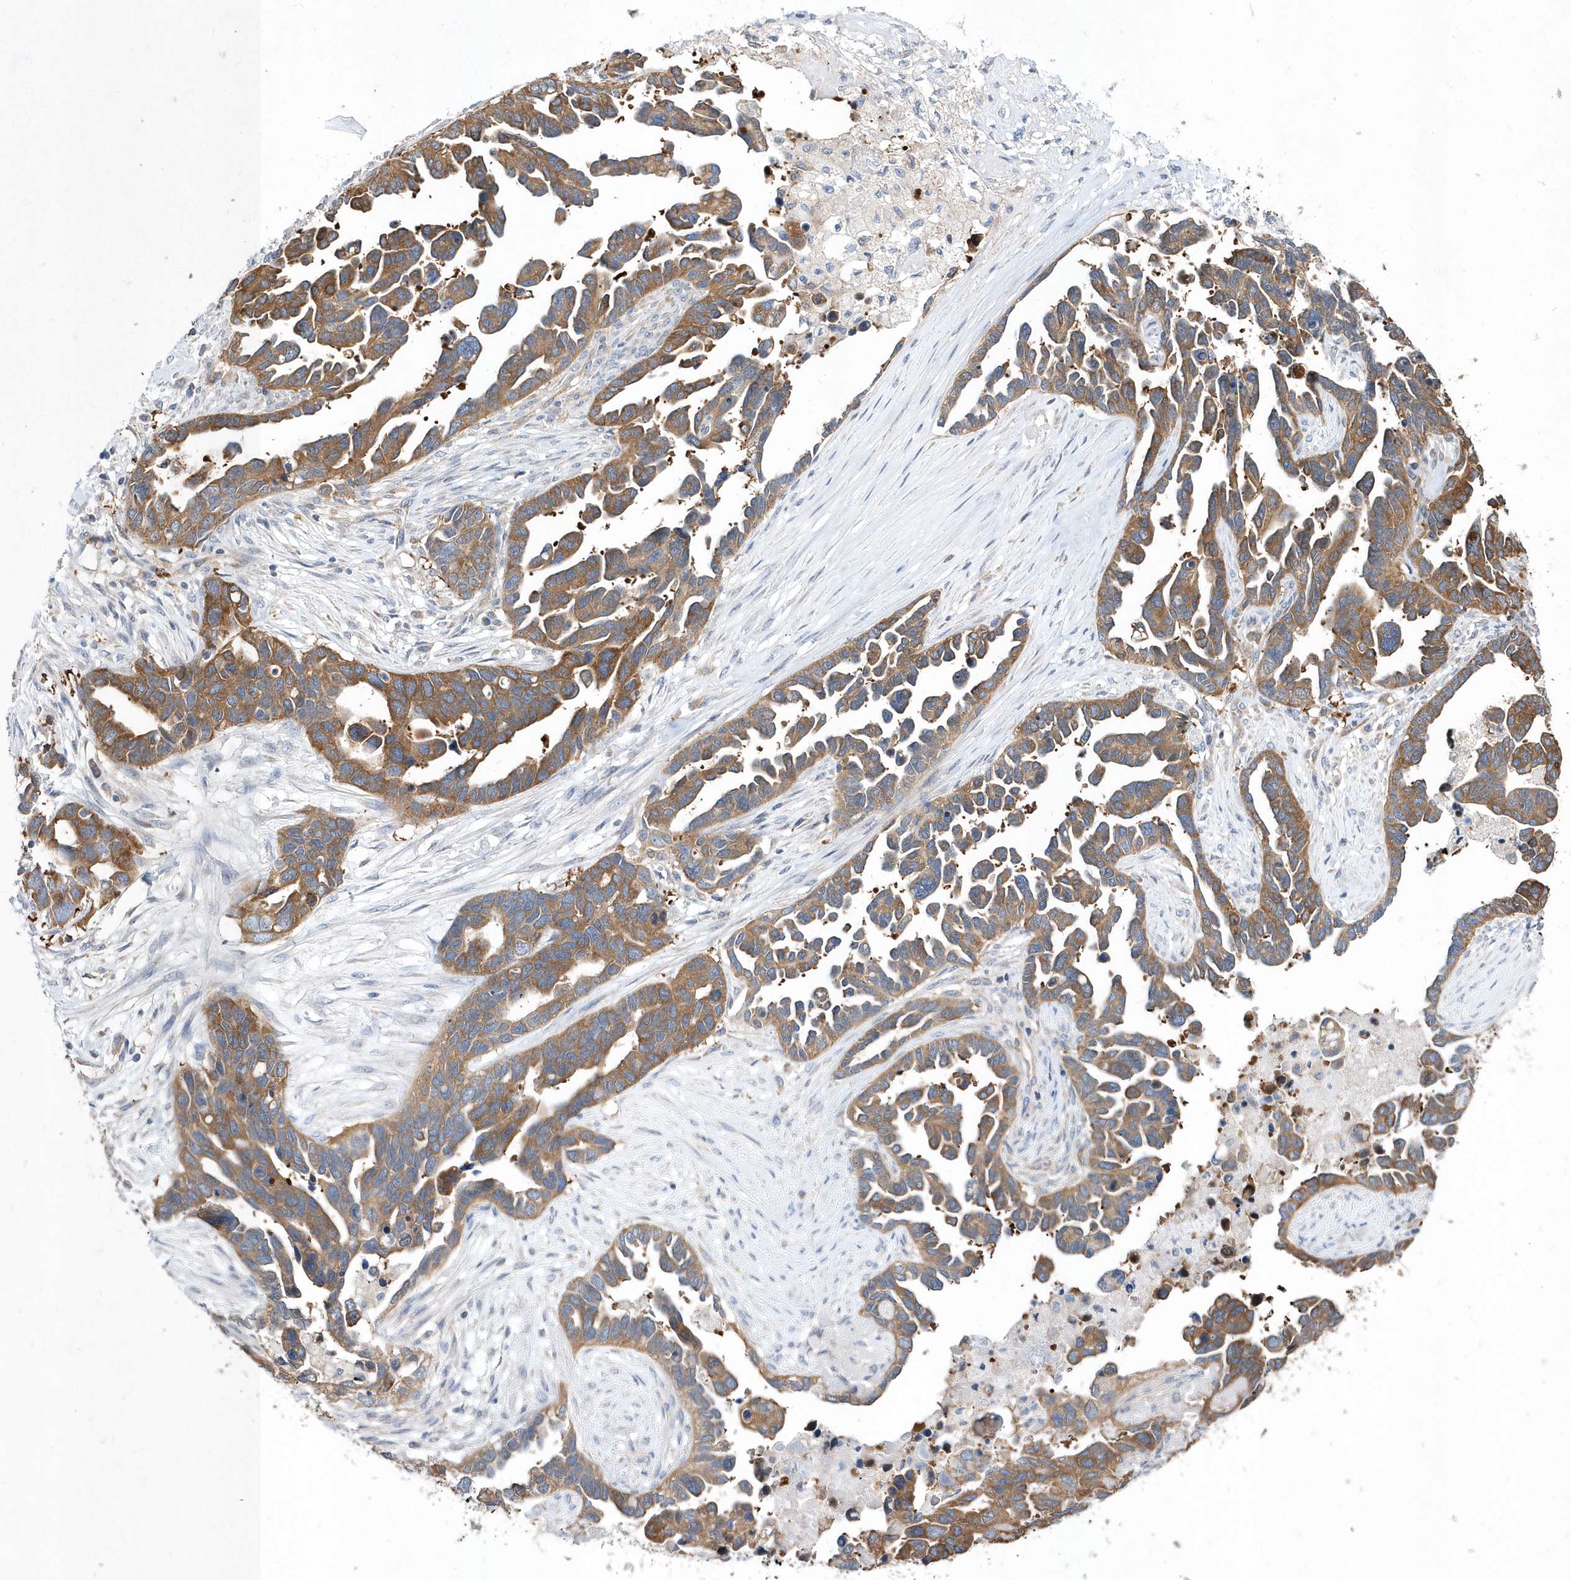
{"staining": {"intensity": "moderate", "quantity": ">75%", "location": "cytoplasmic/membranous"}, "tissue": "ovarian cancer", "cell_type": "Tumor cells", "image_type": "cancer", "snomed": [{"axis": "morphology", "description": "Cystadenocarcinoma, serous, NOS"}, {"axis": "topography", "description": "Ovary"}], "caption": "High-power microscopy captured an immunohistochemistry (IHC) image of ovarian cancer, revealing moderate cytoplasmic/membranous positivity in approximately >75% of tumor cells.", "gene": "JKAMP", "patient": {"sex": "female", "age": 54}}